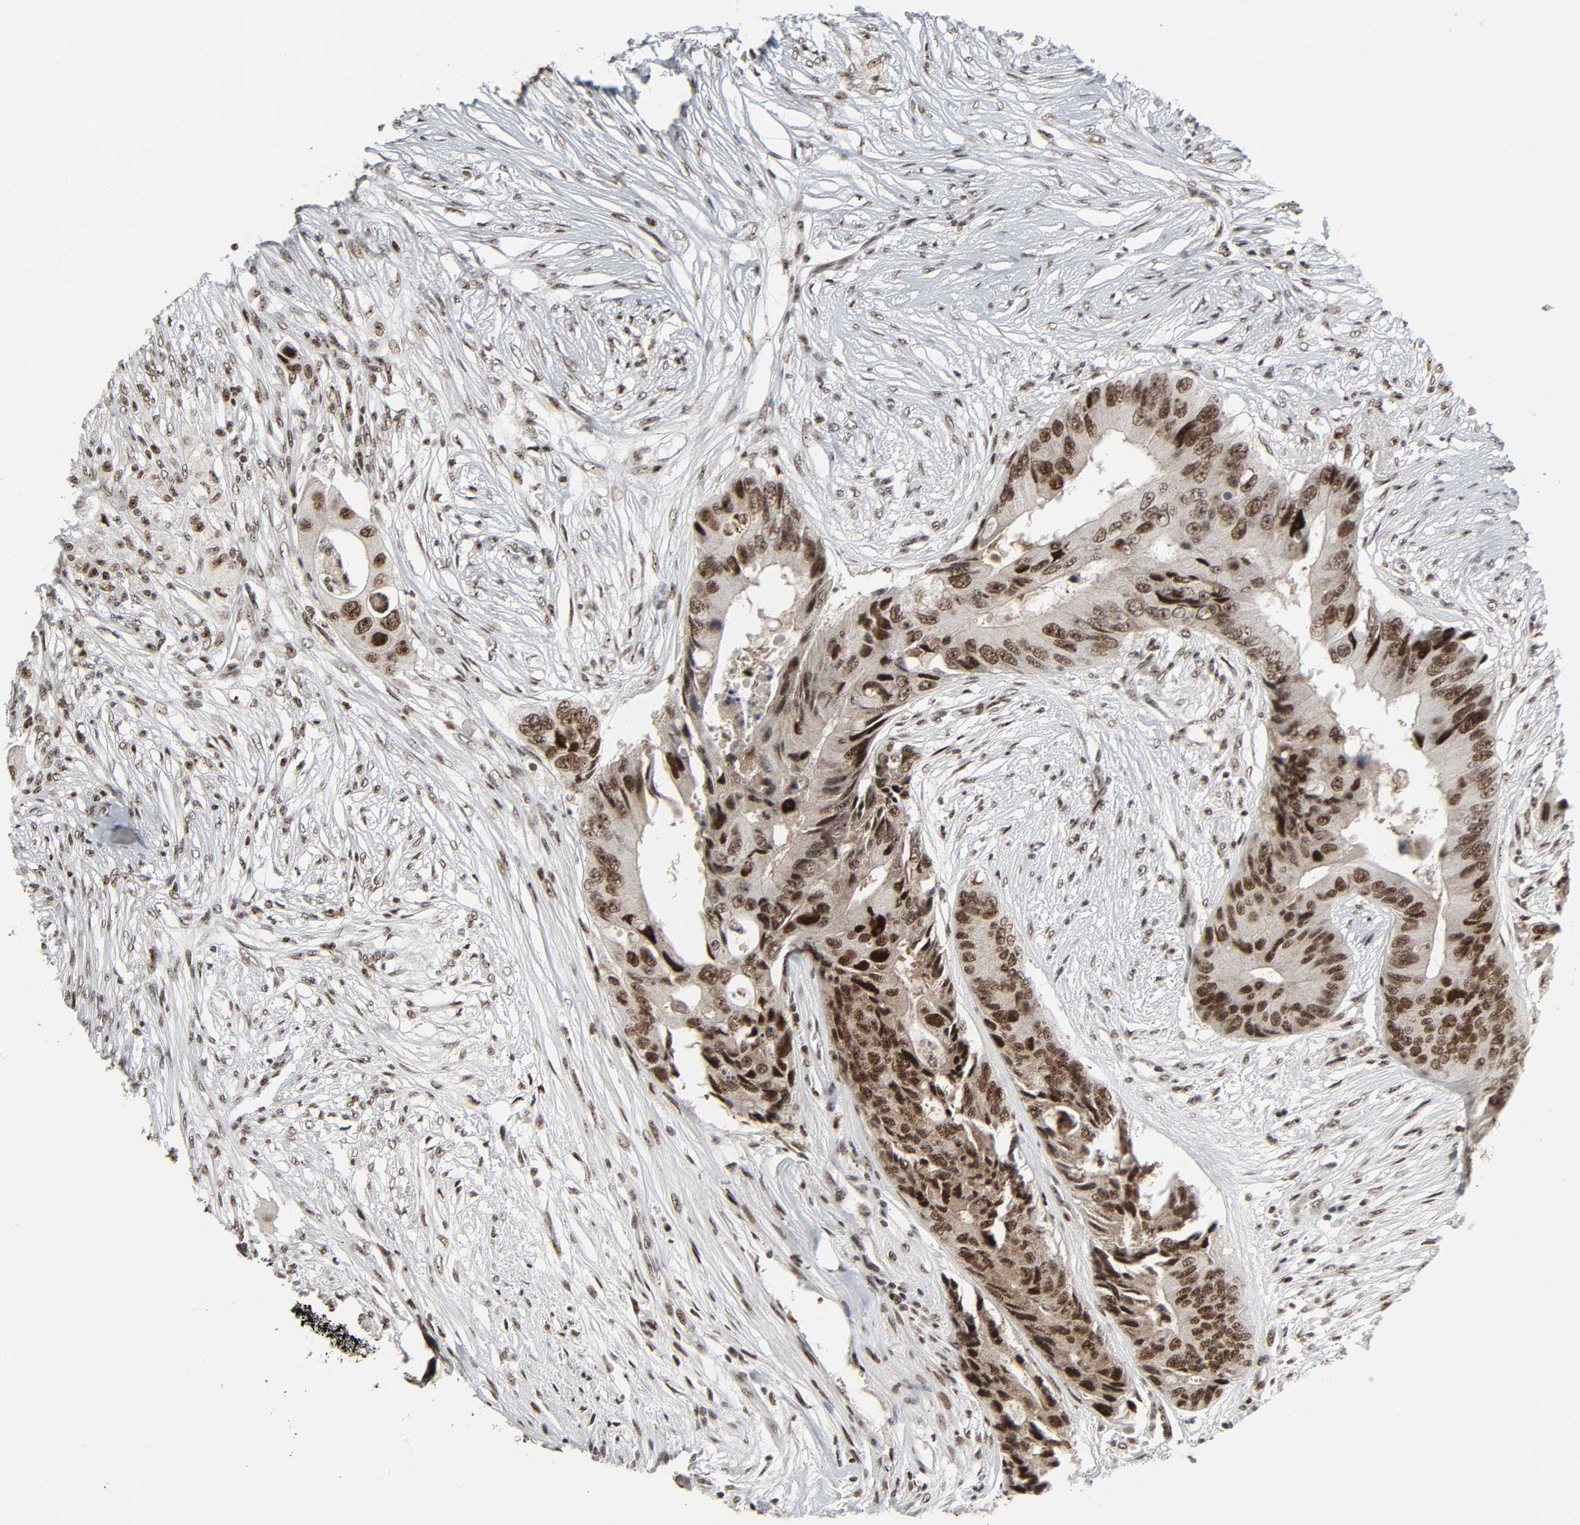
{"staining": {"intensity": "strong", "quantity": ">75%", "location": "nuclear"}, "tissue": "colorectal cancer", "cell_type": "Tumor cells", "image_type": "cancer", "snomed": [{"axis": "morphology", "description": "Adenocarcinoma, NOS"}, {"axis": "topography", "description": "Colon"}], "caption": "A high amount of strong nuclear staining is seen in approximately >75% of tumor cells in colorectal adenocarcinoma tissue.", "gene": "CDK7", "patient": {"sex": "male", "age": 71}}